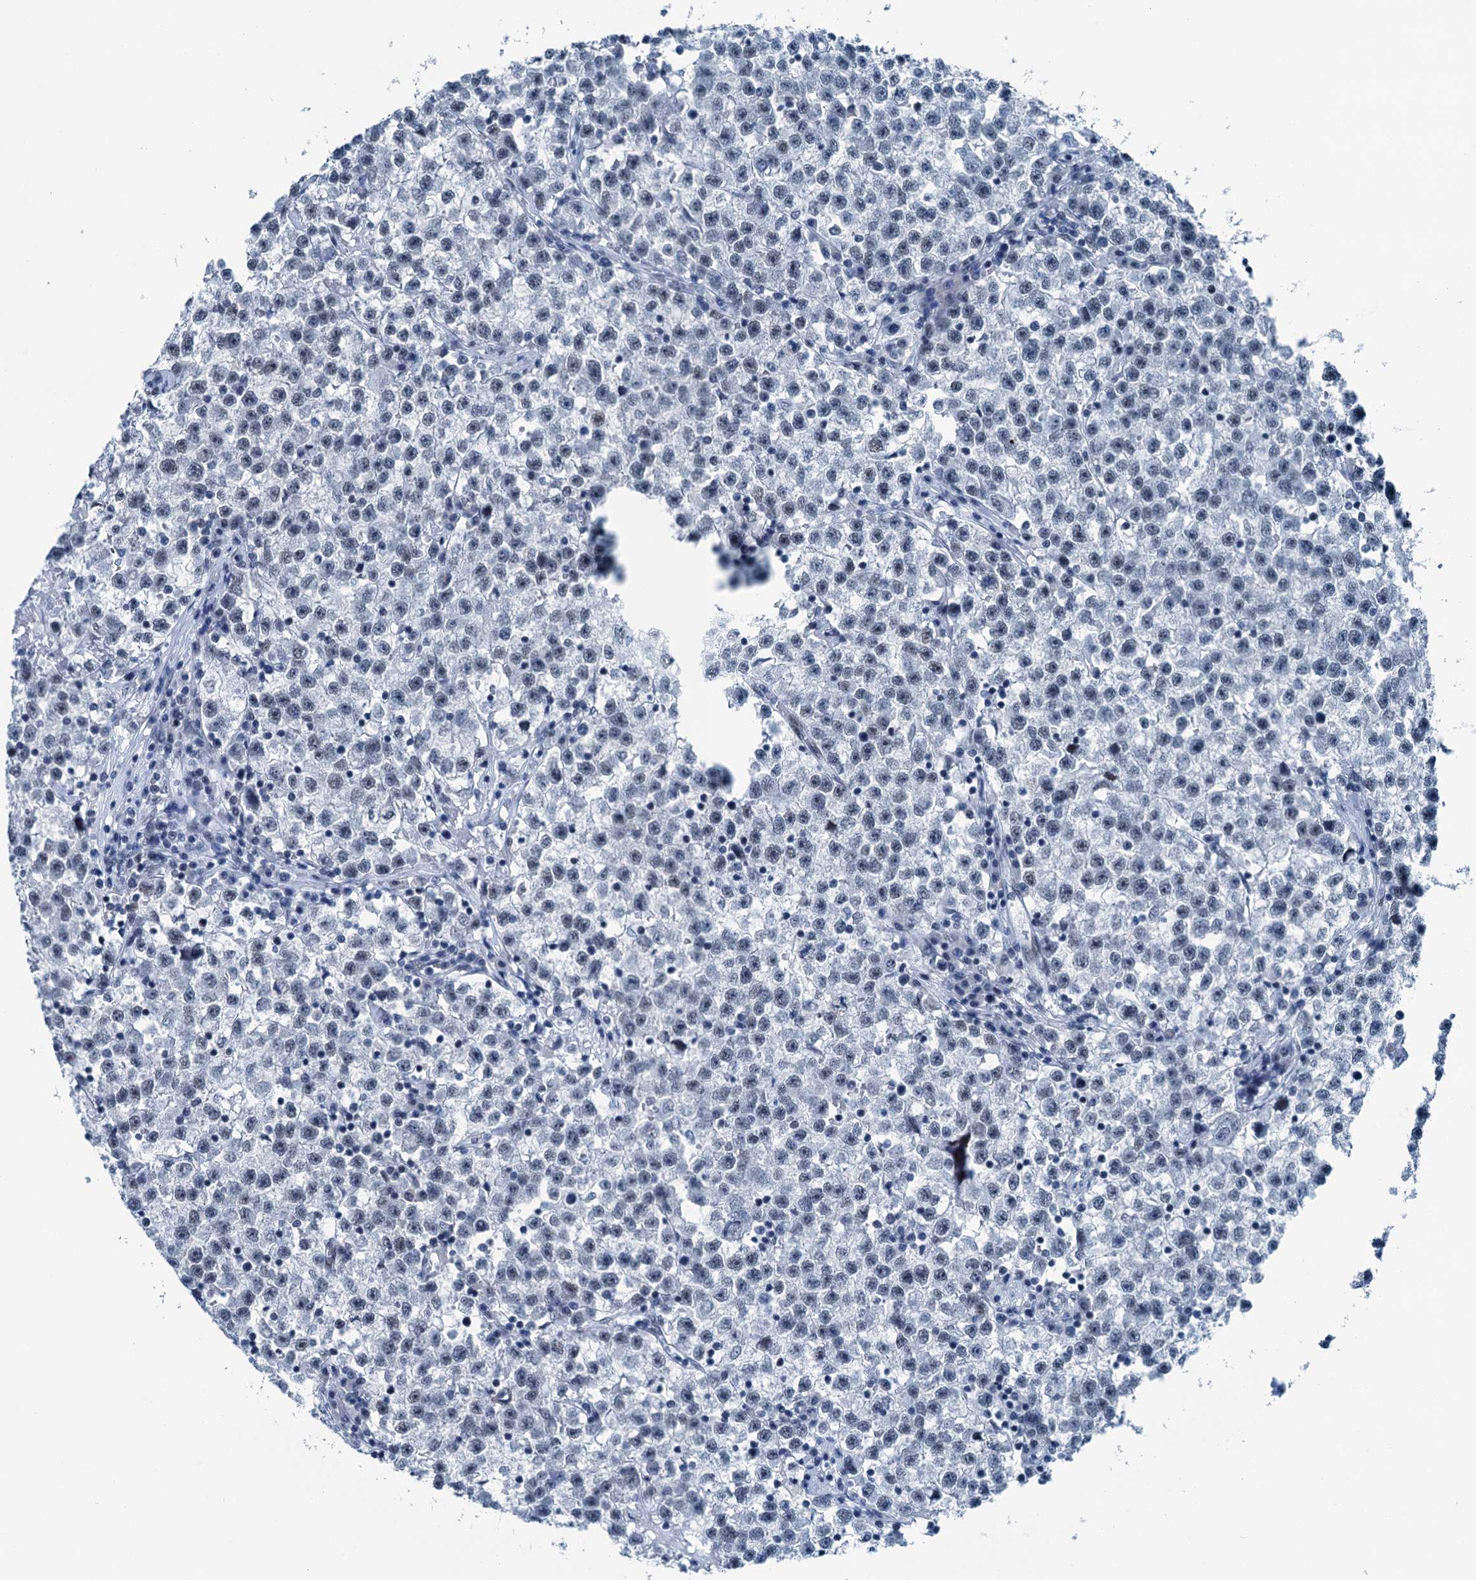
{"staining": {"intensity": "negative", "quantity": "none", "location": "none"}, "tissue": "testis cancer", "cell_type": "Tumor cells", "image_type": "cancer", "snomed": [{"axis": "morphology", "description": "Seminoma, NOS"}, {"axis": "topography", "description": "Testis"}], "caption": "IHC of human seminoma (testis) reveals no expression in tumor cells.", "gene": "TRPT1", "patient": {"sex": "male", "age": 22}}